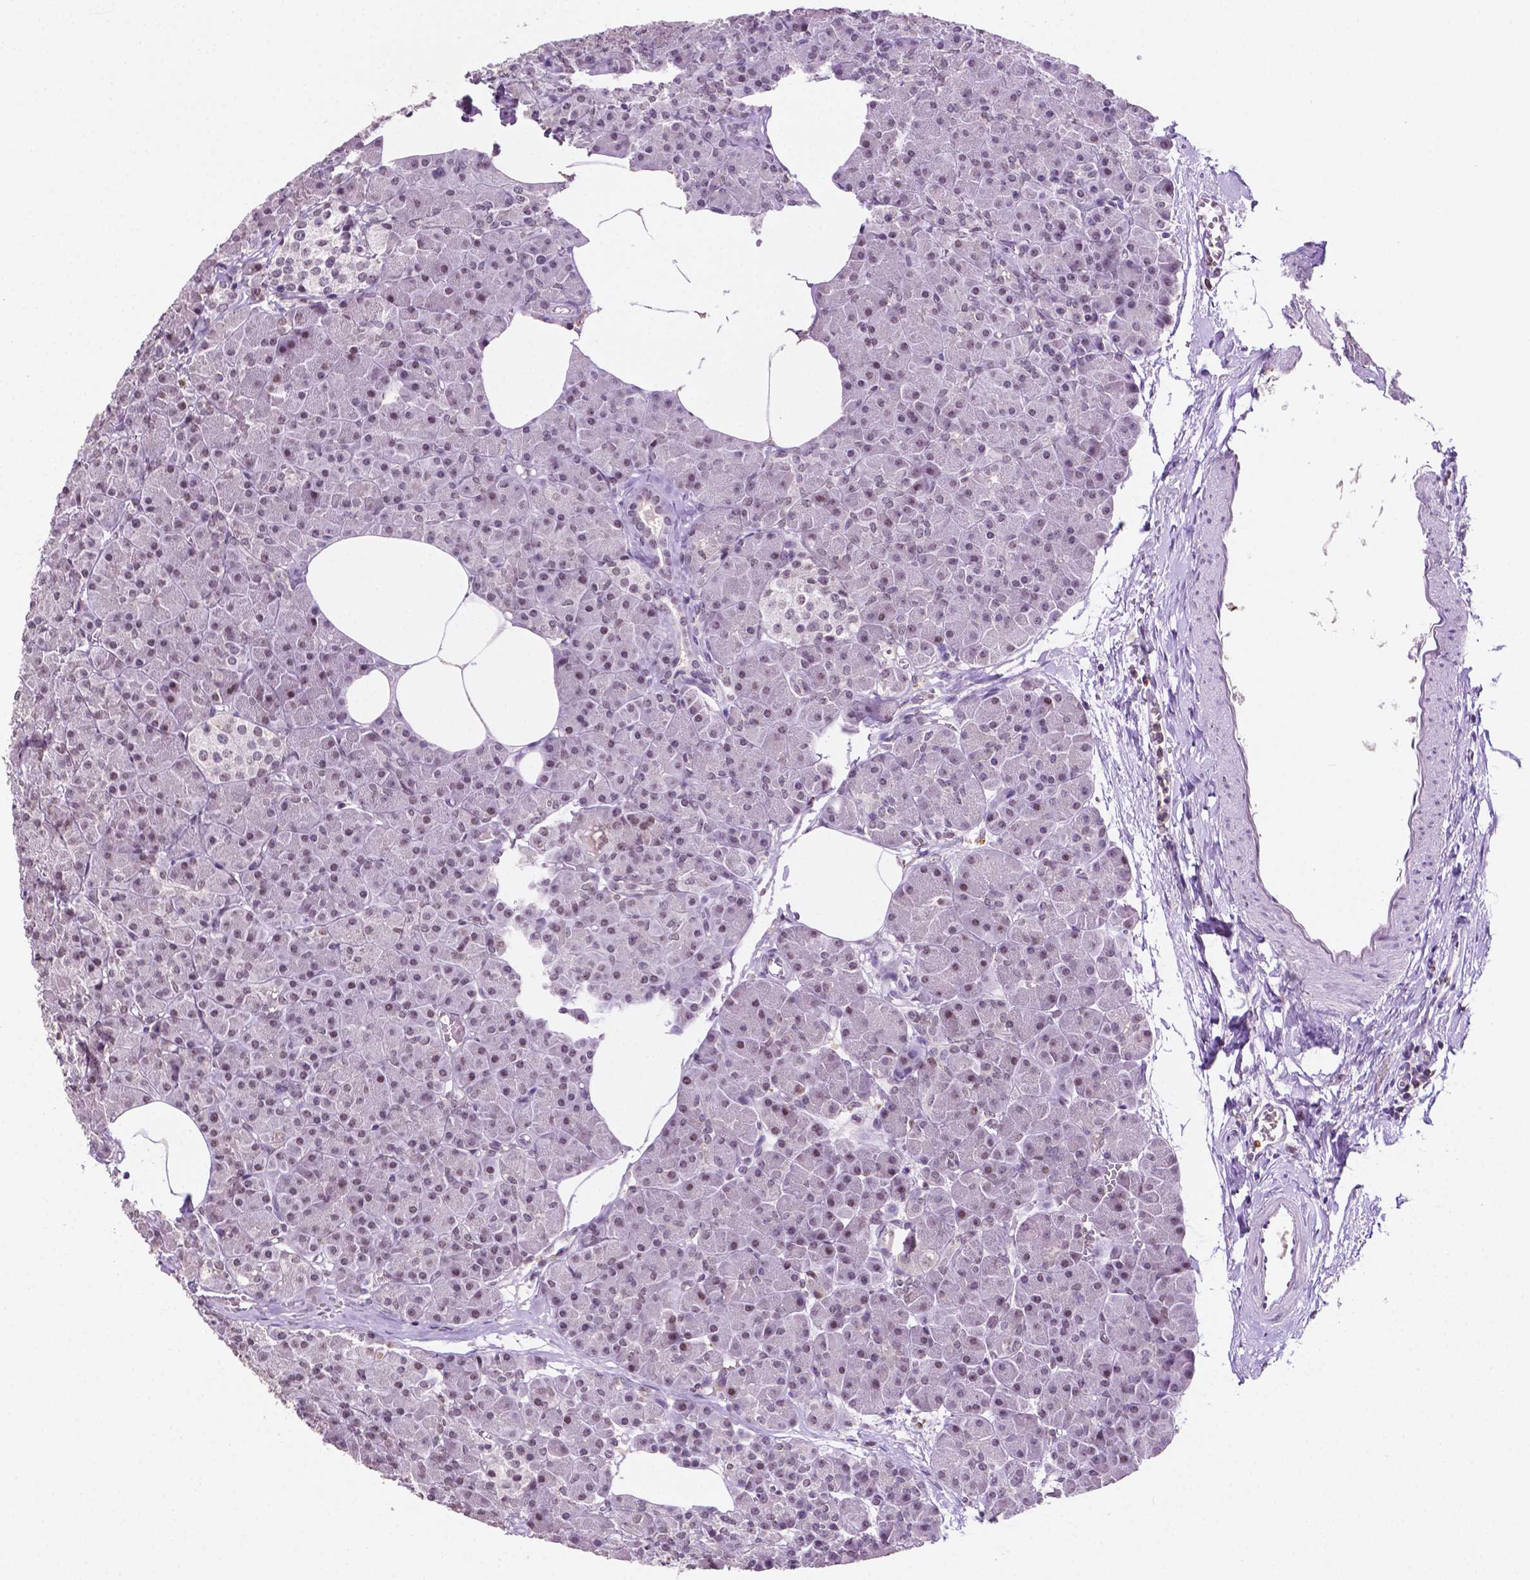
{"staining": {"intensity": "moderate", "quantity": "25%-75%", "location": "nuclear"}, "tissue": "pancreas", "cell_type": "Exocrine glandular cells", "image_type": "normal", "snomed": [{"axis": "morphology", "description": "Normal tissue, NOS"}, {"axis": "topography", "description": "Pancreas"}], "caption": "IHC micrograph of benign pancreas: pancreas stained using immunohistochemistry demonstrates medium levels of moderate protein expression localized specifically in the nuclear of exocrine glandular cells, appearing as a nuclear brown color.", "gene": "PTPN6", "patient": {"sex": "female", "age": 45}}